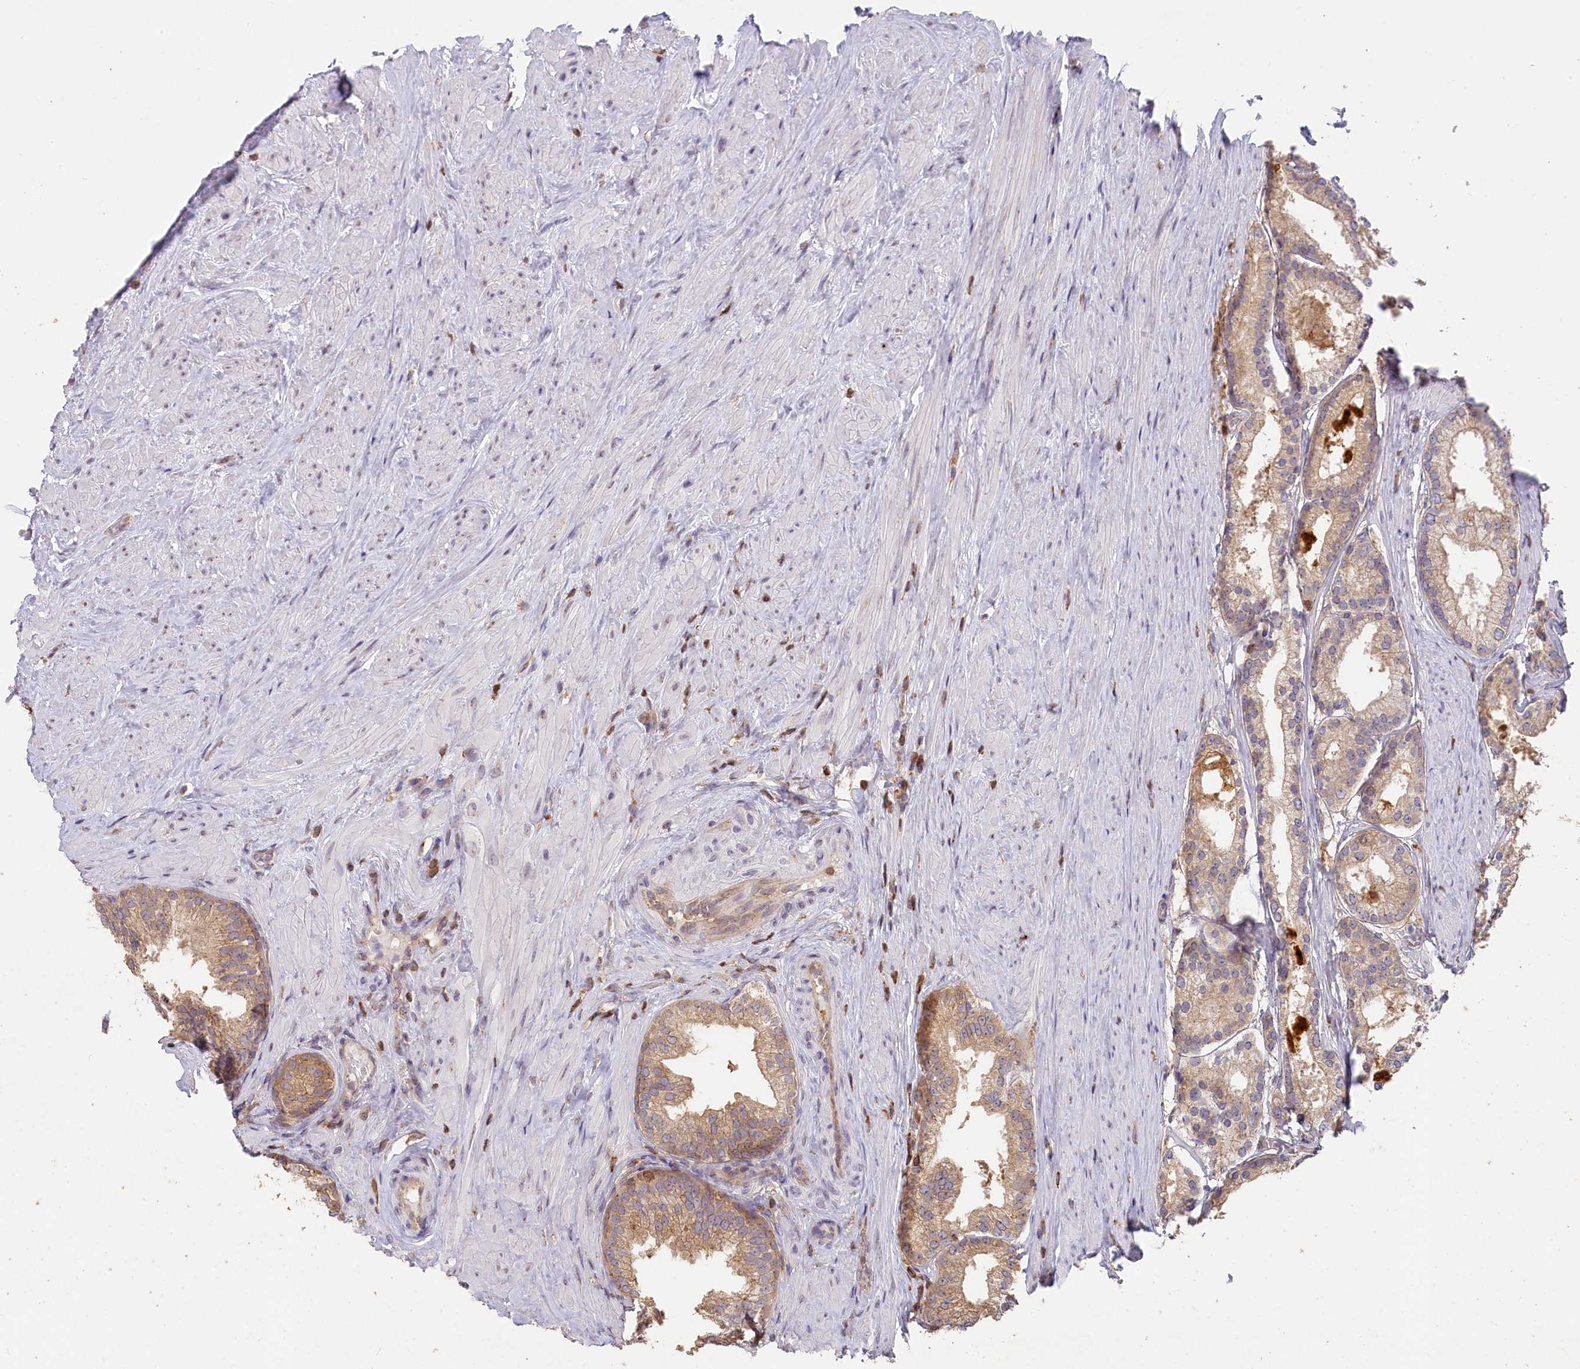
{"staining": {"intensity": "moderate", "quantity": "<25%", "location": "cytoplasmic/membranous"}, "tissue": "prostate cancer", "cell_type": "Tumor cells", "image_type": "cancer", "snomed": [{"axis": "morphology", "description": "Adenocarcinoma, Low grade"}, {"axis": "topography", "description": "Prostate"}], "caption": "Protein staining of prostate low-grade adenocarcinoma tissue demonstrates moderate cytoplasmic/membranous expression in about <25% of tumor cells.", "gene": "MADD", "patient": {"sex": "male", "age": 68}}